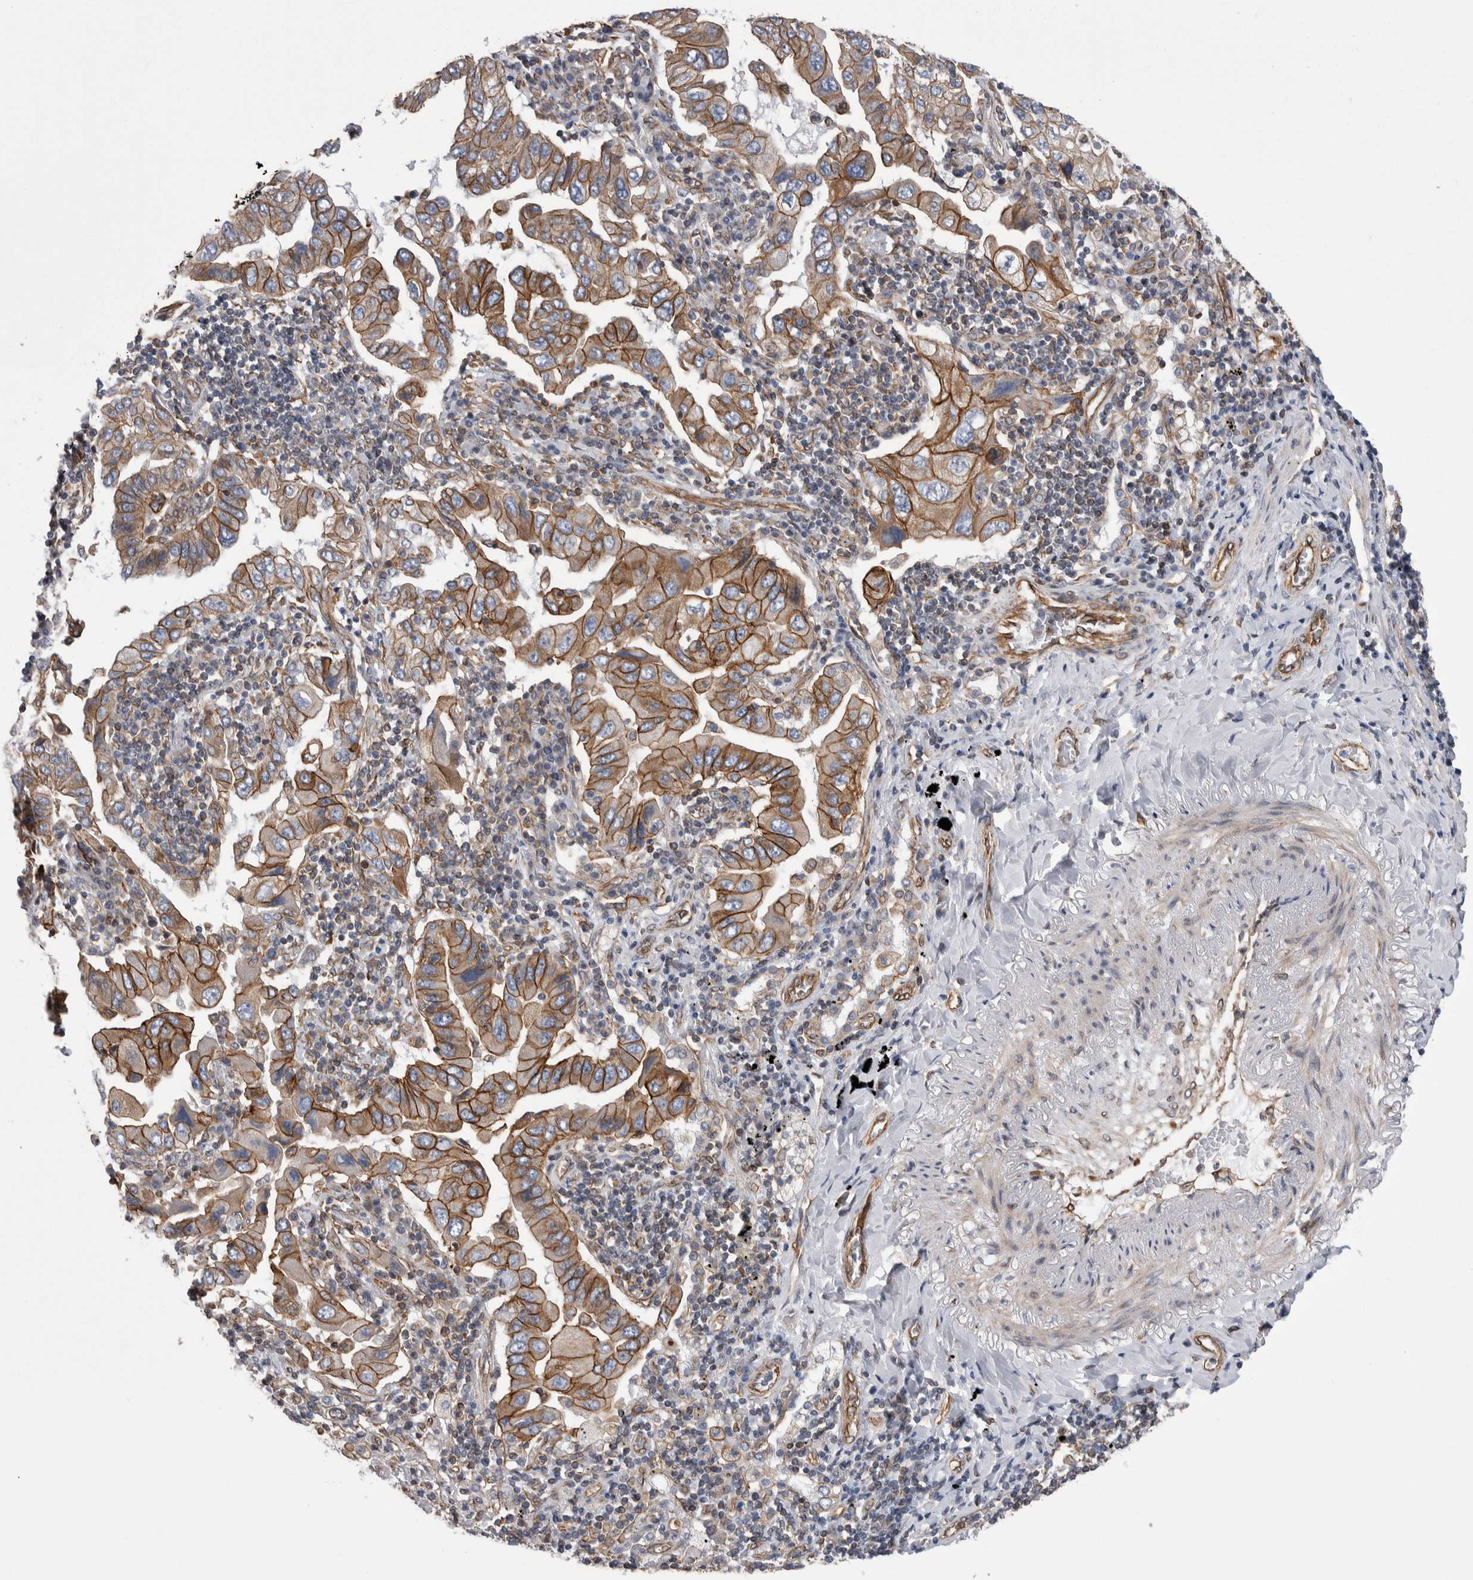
{"staining": {"intensity": "strong", "quantity": ">75%", "location": "cytoplasmic/membranous"}, "tissue": "lung cancer", "cell_type": "Tumor cells", "image_type": "cancer", "snomed": [{"axis": "morphology", "description": "Adenocarcinoma, NOS"}, {"axis": "topography", "description": "Lung"}], "caption": "Strong cytoplasmic/membranous protein expression is identified in approximately >75% of tumor cells in lung cancer (adenocarcinoma).", "gene": "KIF12", "patient": {"sex": "female", "age": 65}}